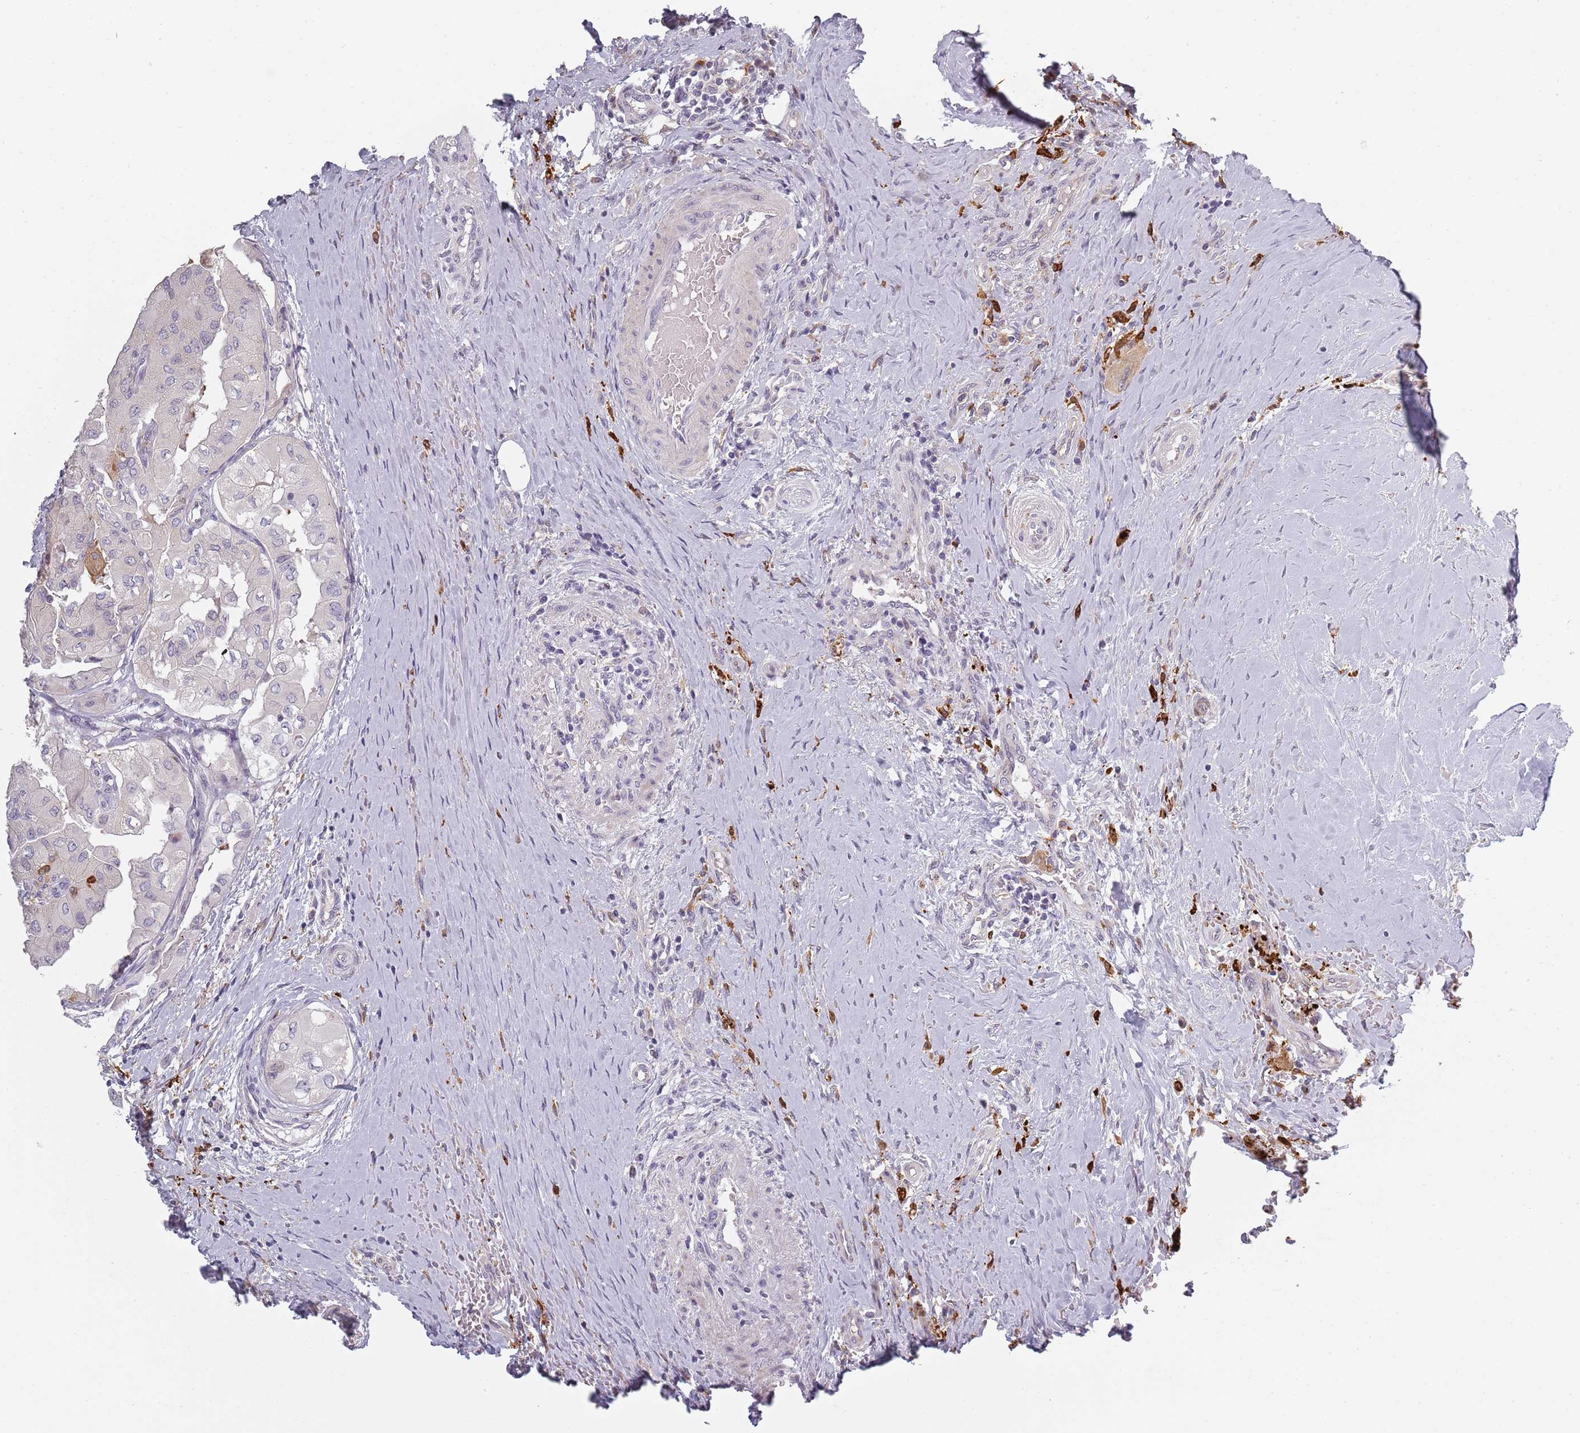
{"staining": {"intensity": "negative", "quantity": "none", "location": "none"}, "tissue": "thyroid cancer", "cell_type": "Tumor cells", "image_type": "cancer", "snomed": [{"axis": "morphology", "description": "Papillary adenocarcinoma, NOS"}, {"axis": "topography", "description": "Thyroid gland"}], "caption": "Thyroid cancer stained for a protein using IHC reveals no positivity tumor cells.", "gene": "CC2D2B", "patient": {"sex": "female", "age": 59}}